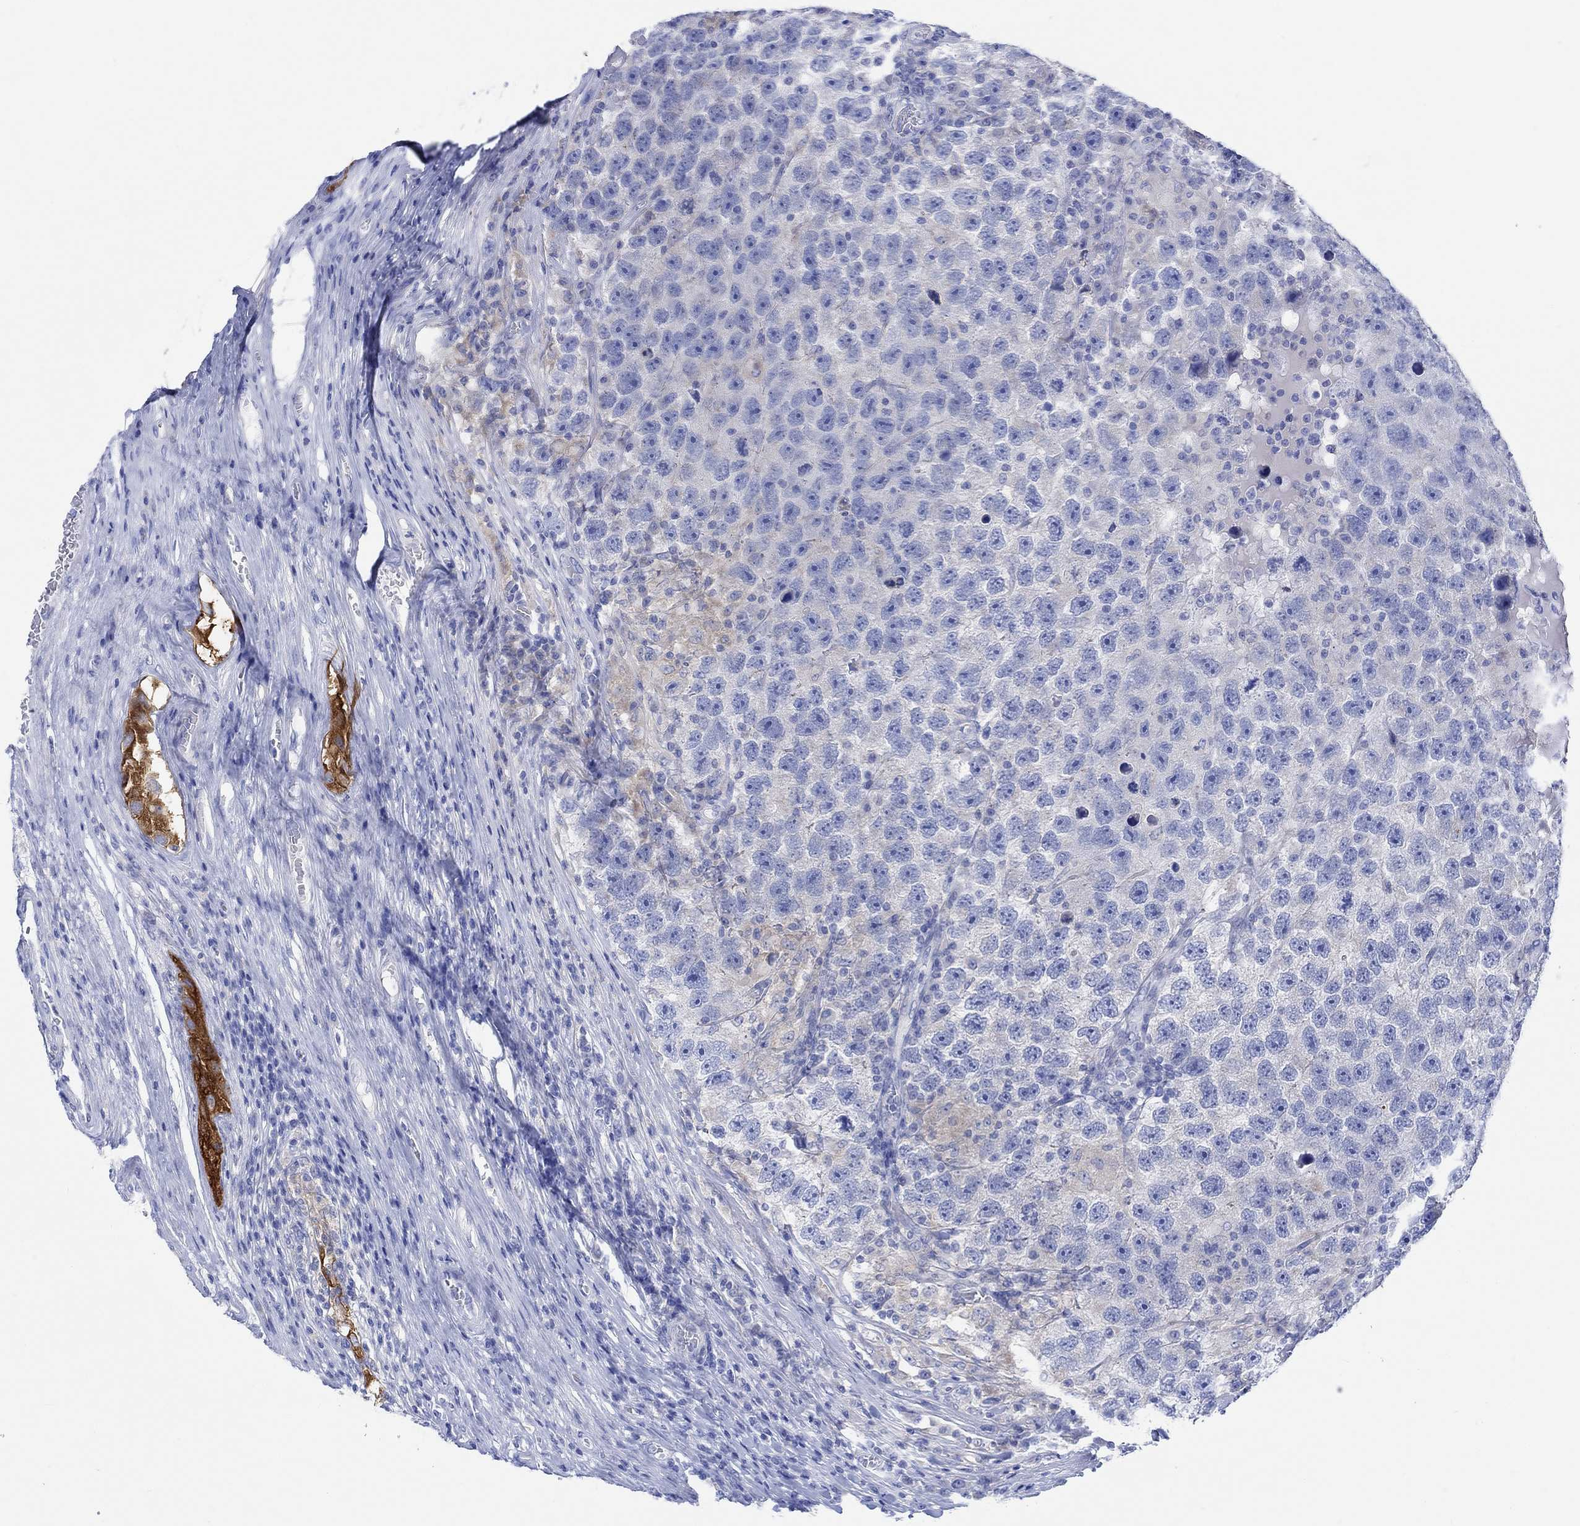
{"staining": {"intensity": "negative", "quantity": "none", "location": "none"}, "tissue": "testis cancer", "cell_type": "Tumor cells", "image_type": "cancer", "snomed": [{"axis": "morphology", "description": "Seminoma, NOS"}, {"axis": "topography", "description": "Testis"}], "caption": "An immunohistochemistry micrograph of seminoma (testis) is shown. There is no staining in tumor cells of seminoma (testis).", "gene": "REEP6", "patient": {"sex": "male", "age": 26}}